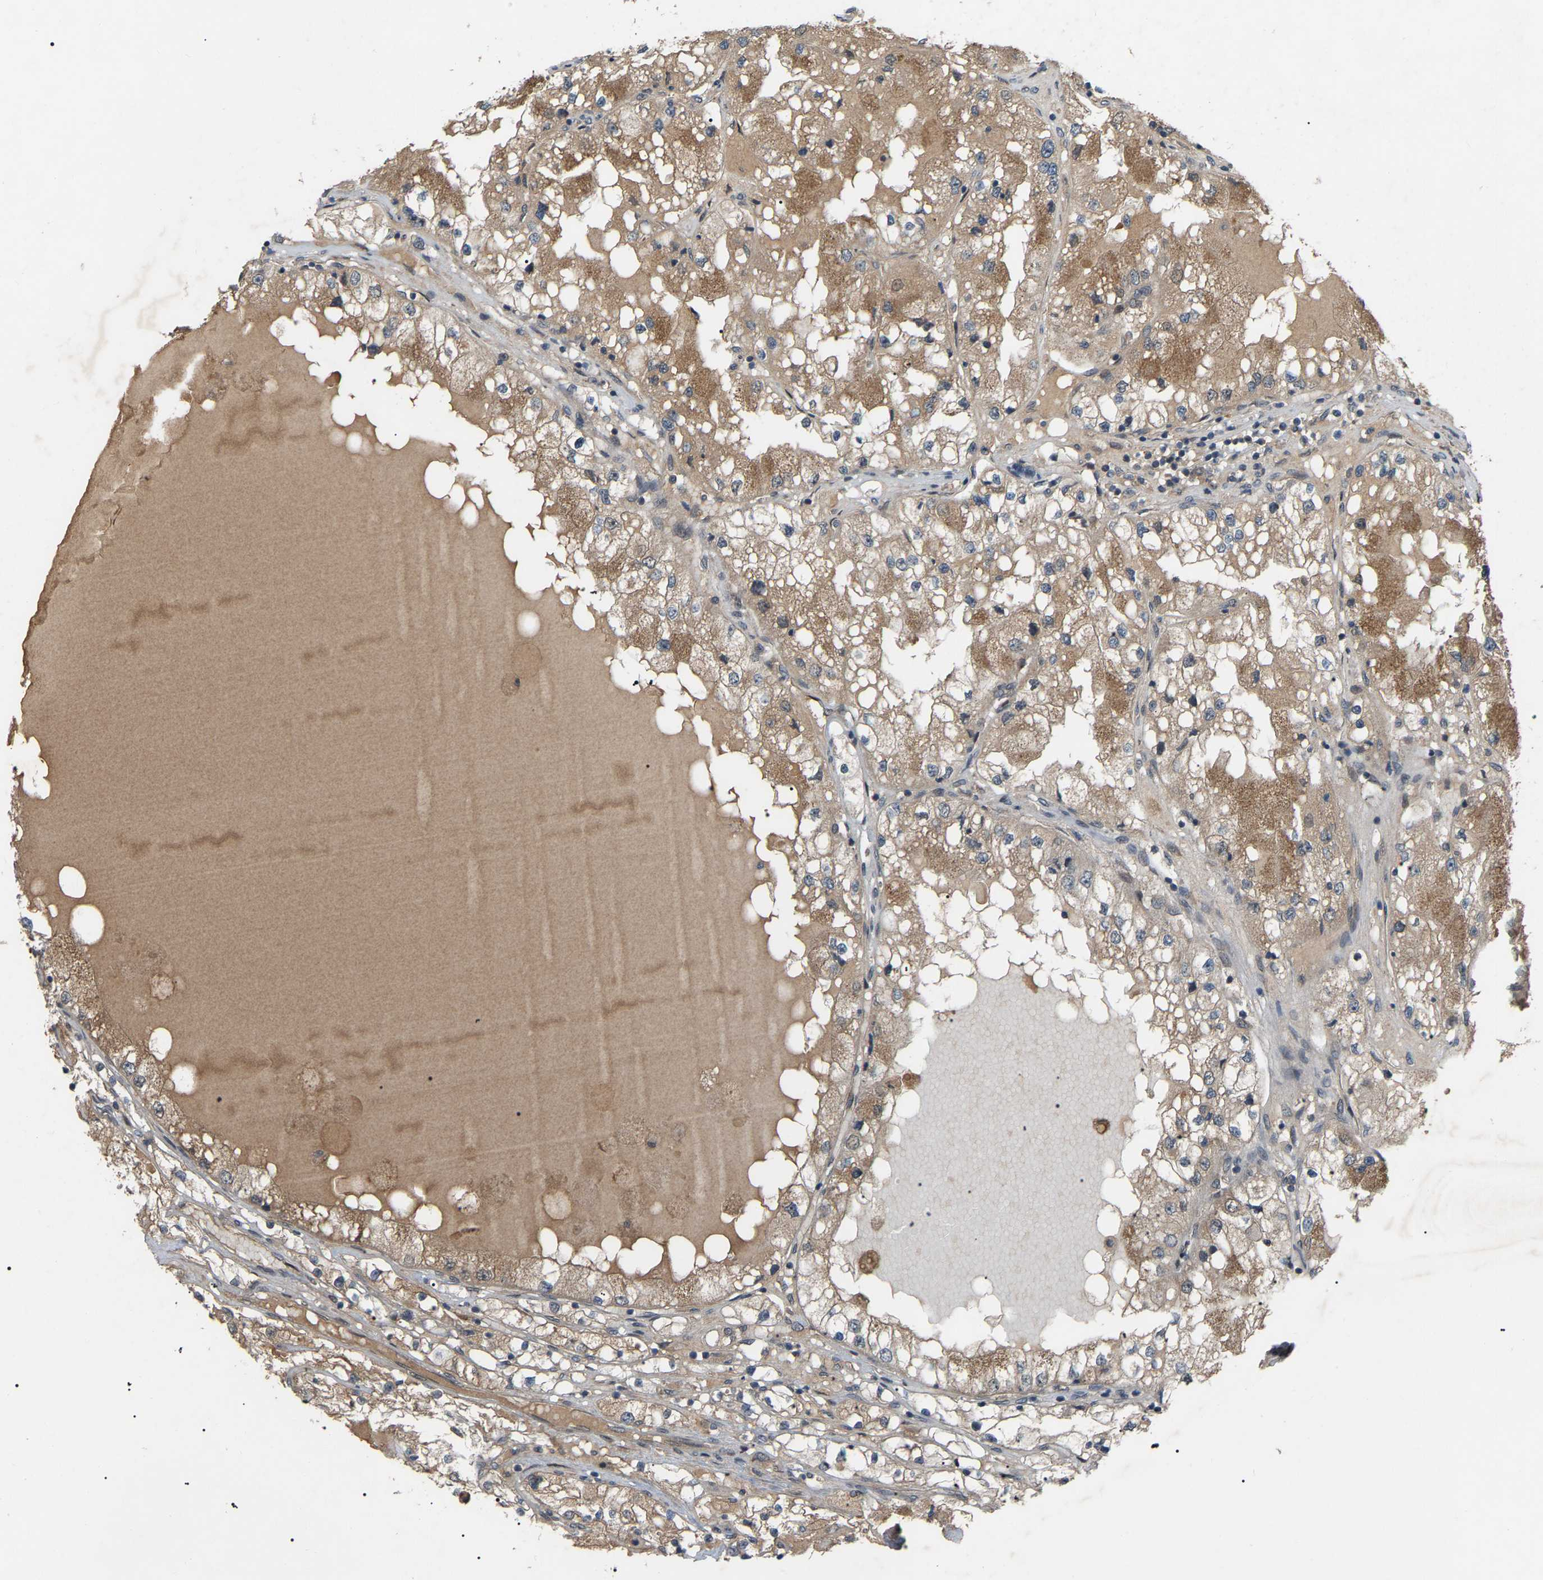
{"staining": {"intensity": "moderate", "quantity": ">75%", "location": "cytoplasmic/membranous"}, "tissue": "renal cancer", "cell_type": "Tumor cells", "image_type": "cancer", "snomed": [{"axis": "morphology", "description": "Adenocarcinoma, NOS"}, {"axis": "topography", "description": "Kidney"}], "caption": "Immunohistochemical staining of renal adenocarcinoma shows medium levels of moderate cytoplasmic/membranous expression in about >75% of tumor cells.", "gene": "CROT", "patient": {"sex": "male", "age": 68}}